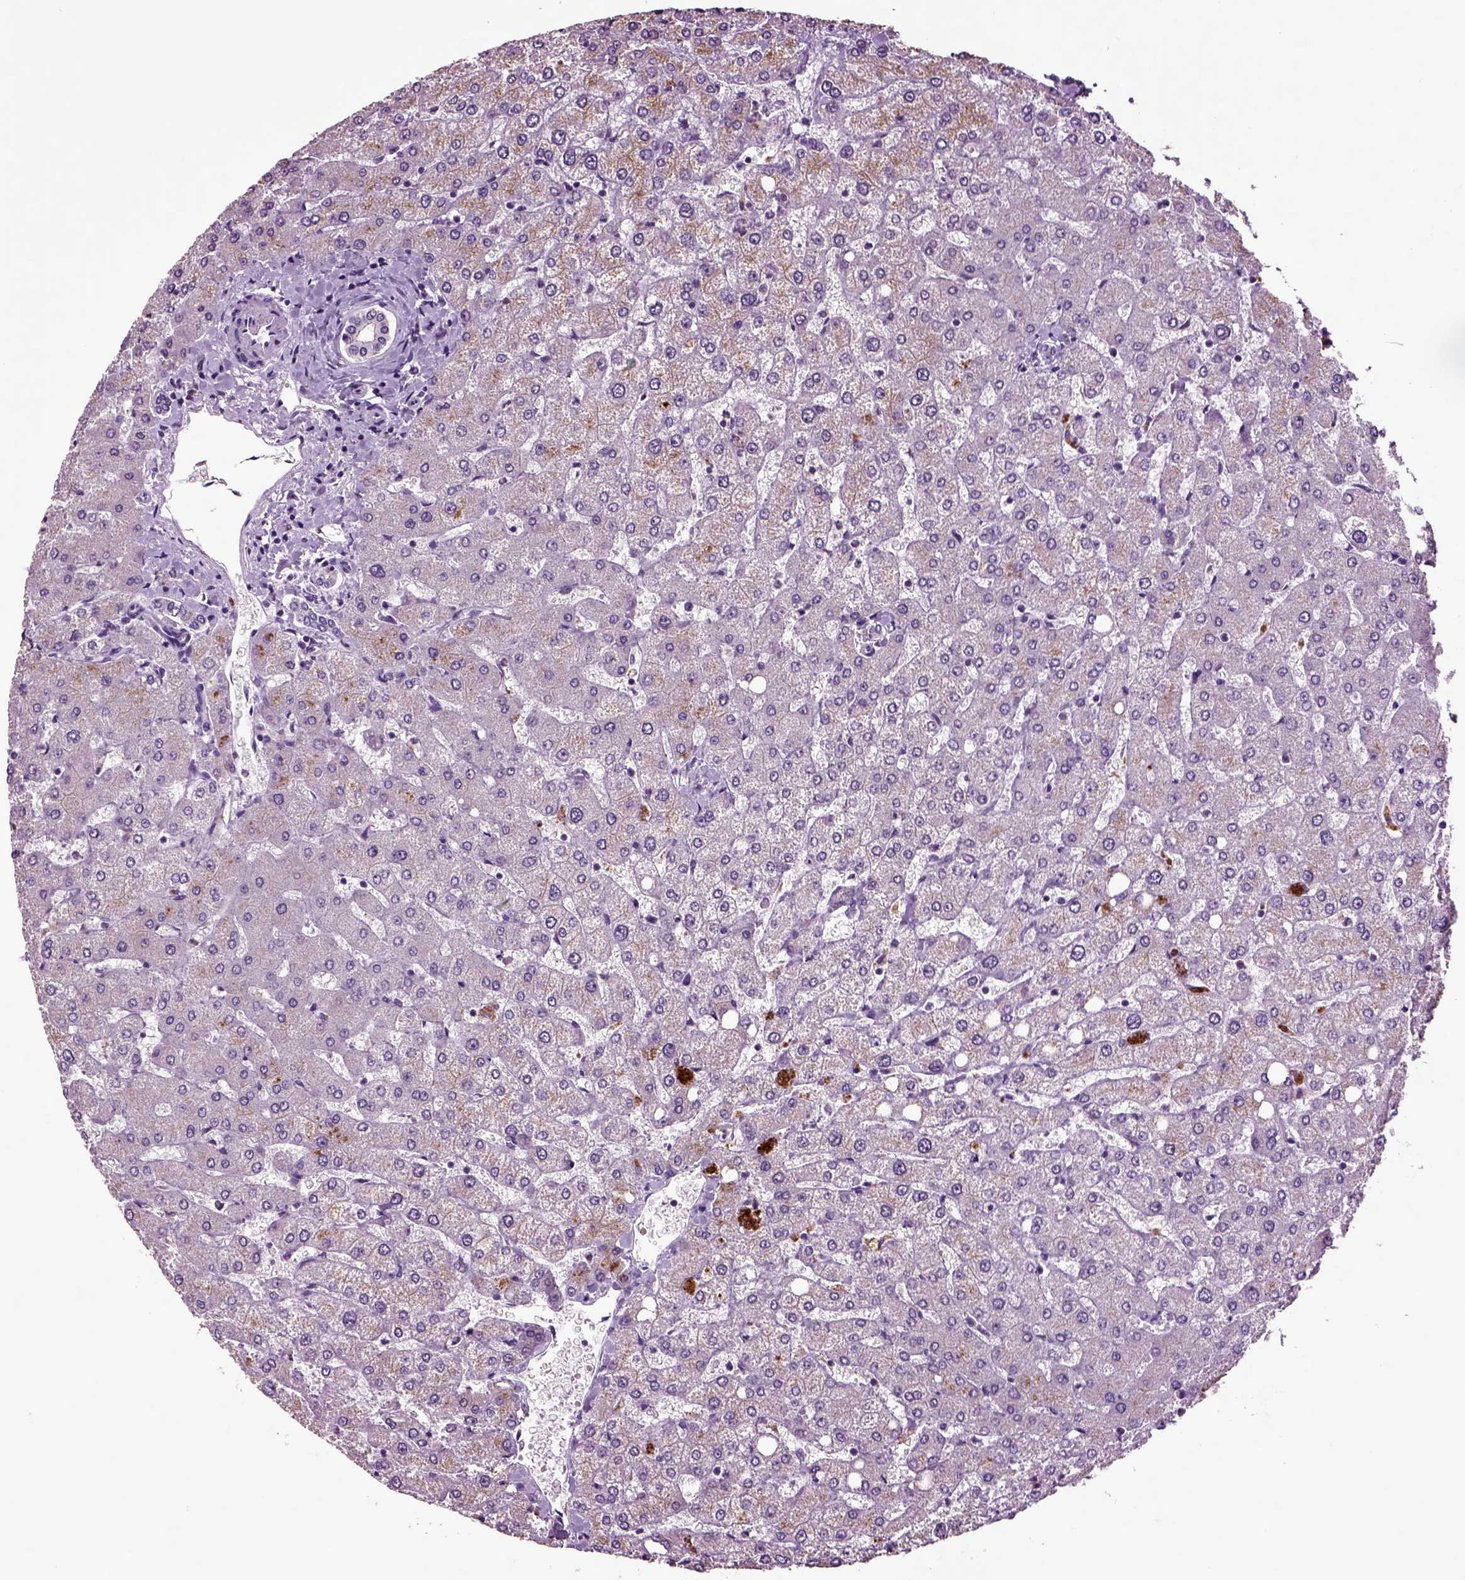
{"staining": {"intensity": "negative", "quantity": "none", "location": "none"}, "tissue": "liver", "cell_type": "Cholangiocytes", "image_type": "normal", "snomed": [{"axis": "morphology", "description": "Normal tissue, NOS"}, {"axis": "topography", "description": "Liver"}], "caption": "Protein analysis of normal liver demonstrates no significant expression in cholangiocytes.", "gene": "CRHR1", "patient": {"sex": "female", "age": 54}}